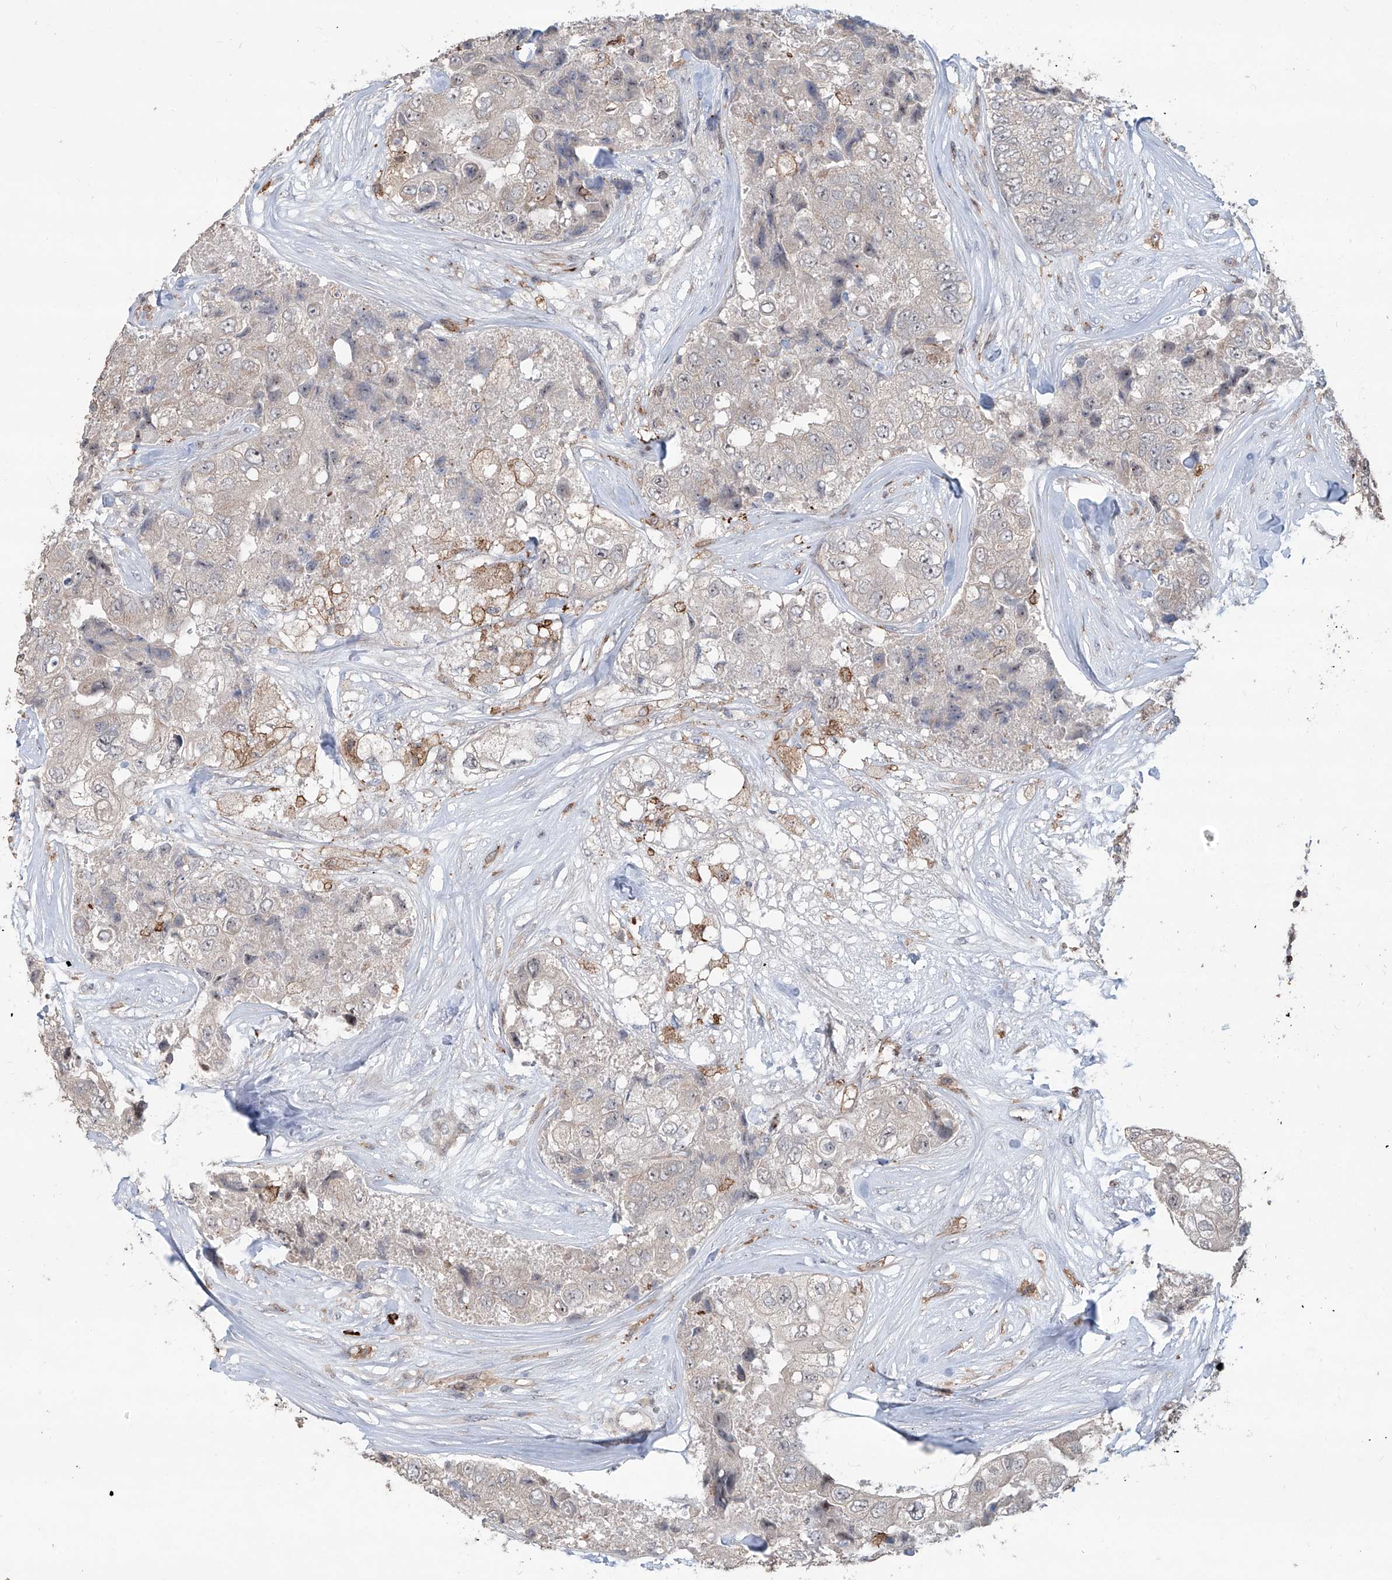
{"staining": {"intensity": "negative", "quantity": "none", "location": "none"}, "tissue": "breast cancer", "cell_type": "Tumor cells", "image_type": "cancer", "snomed": [{"axis": "morphology", "description": "Duct carcinoma"}, {"axis": "topography", "description": "Breast"}], "caption": "Tumor cells show no significant protein staining in breast cancer.", "gene": "ZBTB48", "patient": {"sex": "female", "age": 62}}